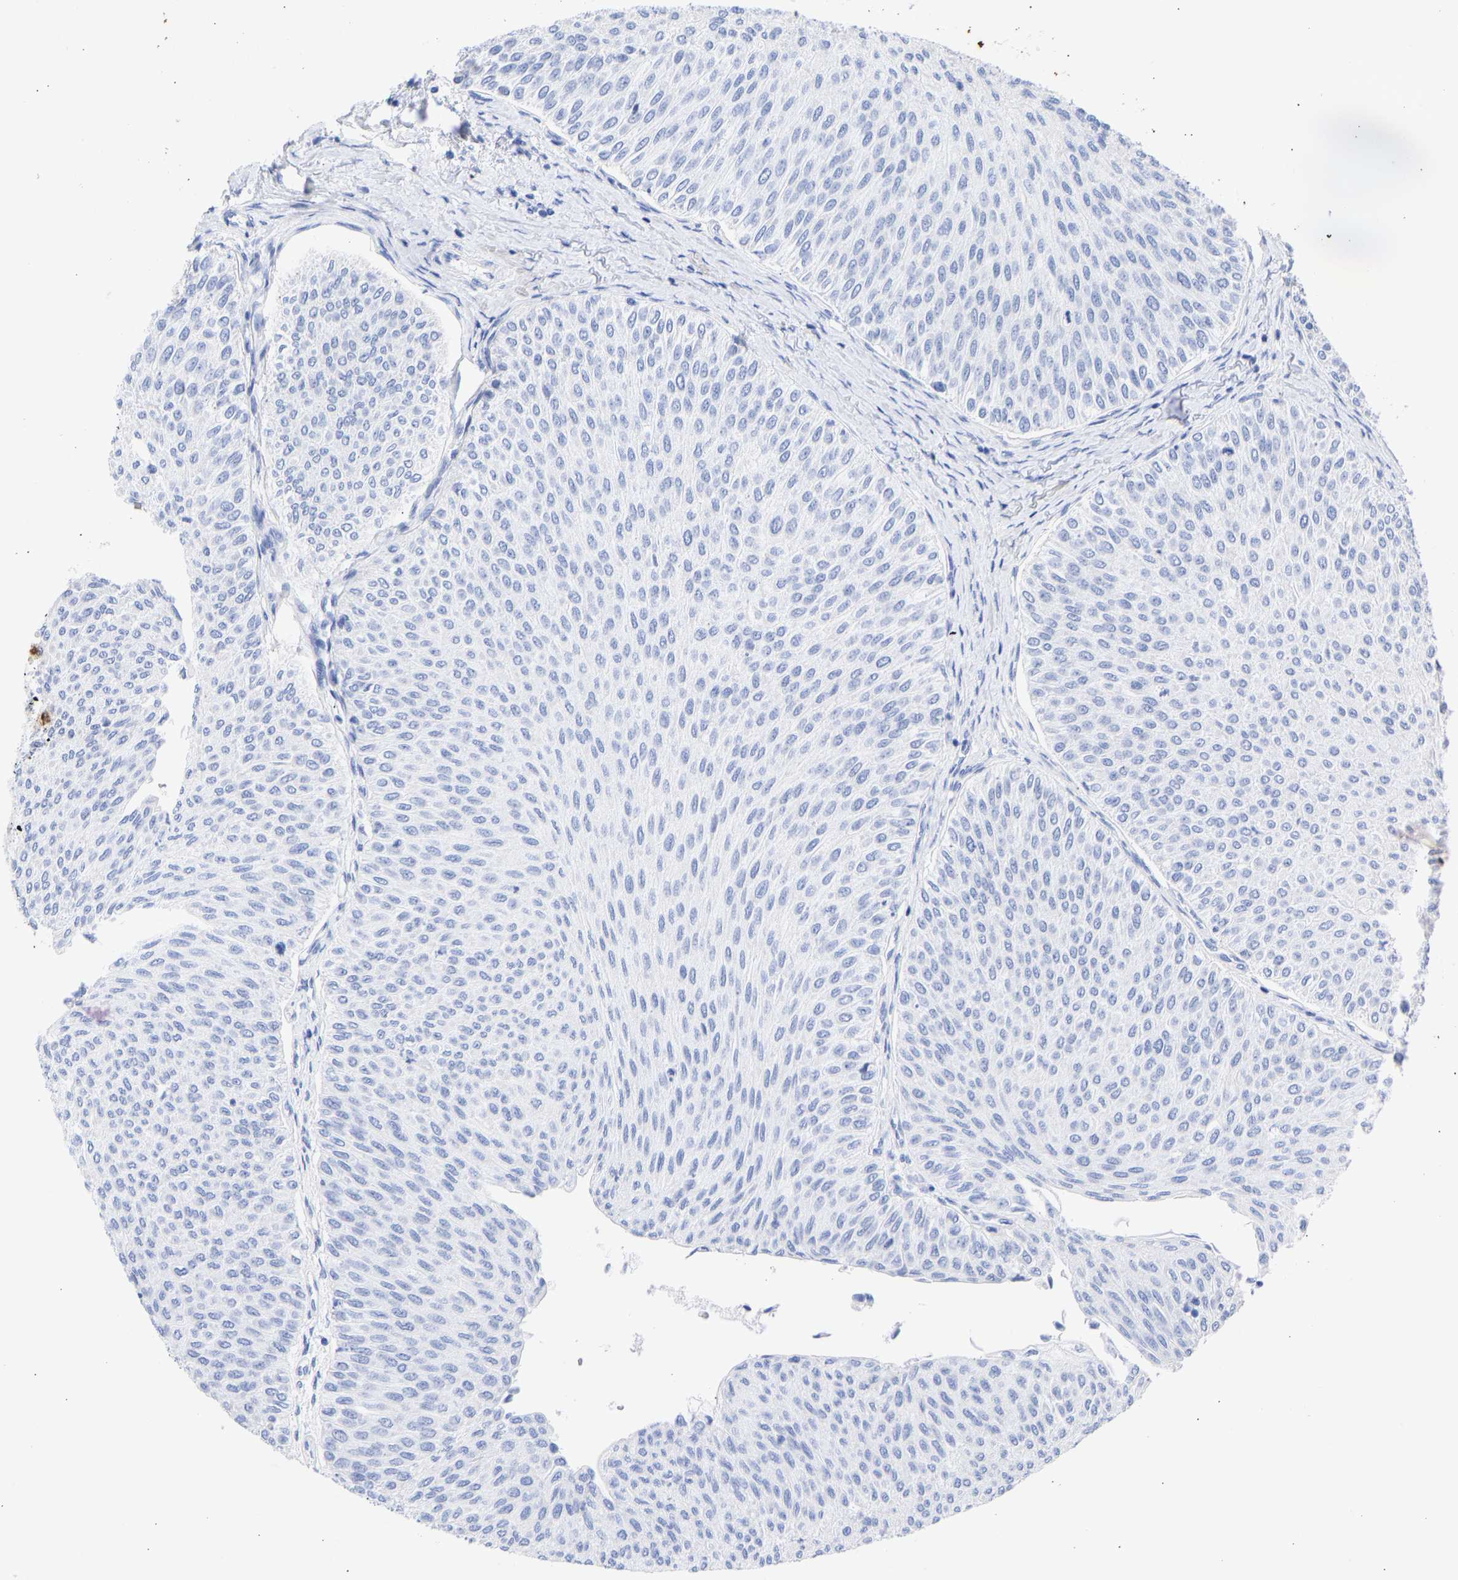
{"staining": {"intensity": "negative", "quantity": "none", "location": "none"}, "tissue": "urothelial cancer", "cell_type": "Tumor cells", "image_type": "cancer", "snomed": [{"axis": "morphology", "description": "Urothelial carcinoma, Low grade"}, {"axis": "topography", "description": "Urinary bladder"}], "caption": "A histopathology image of human low-grade urothelial carcinoma is negative for staining in tumor cells.", "gene": "KRT1", "patient": {"sex": "male", "age": 78}}